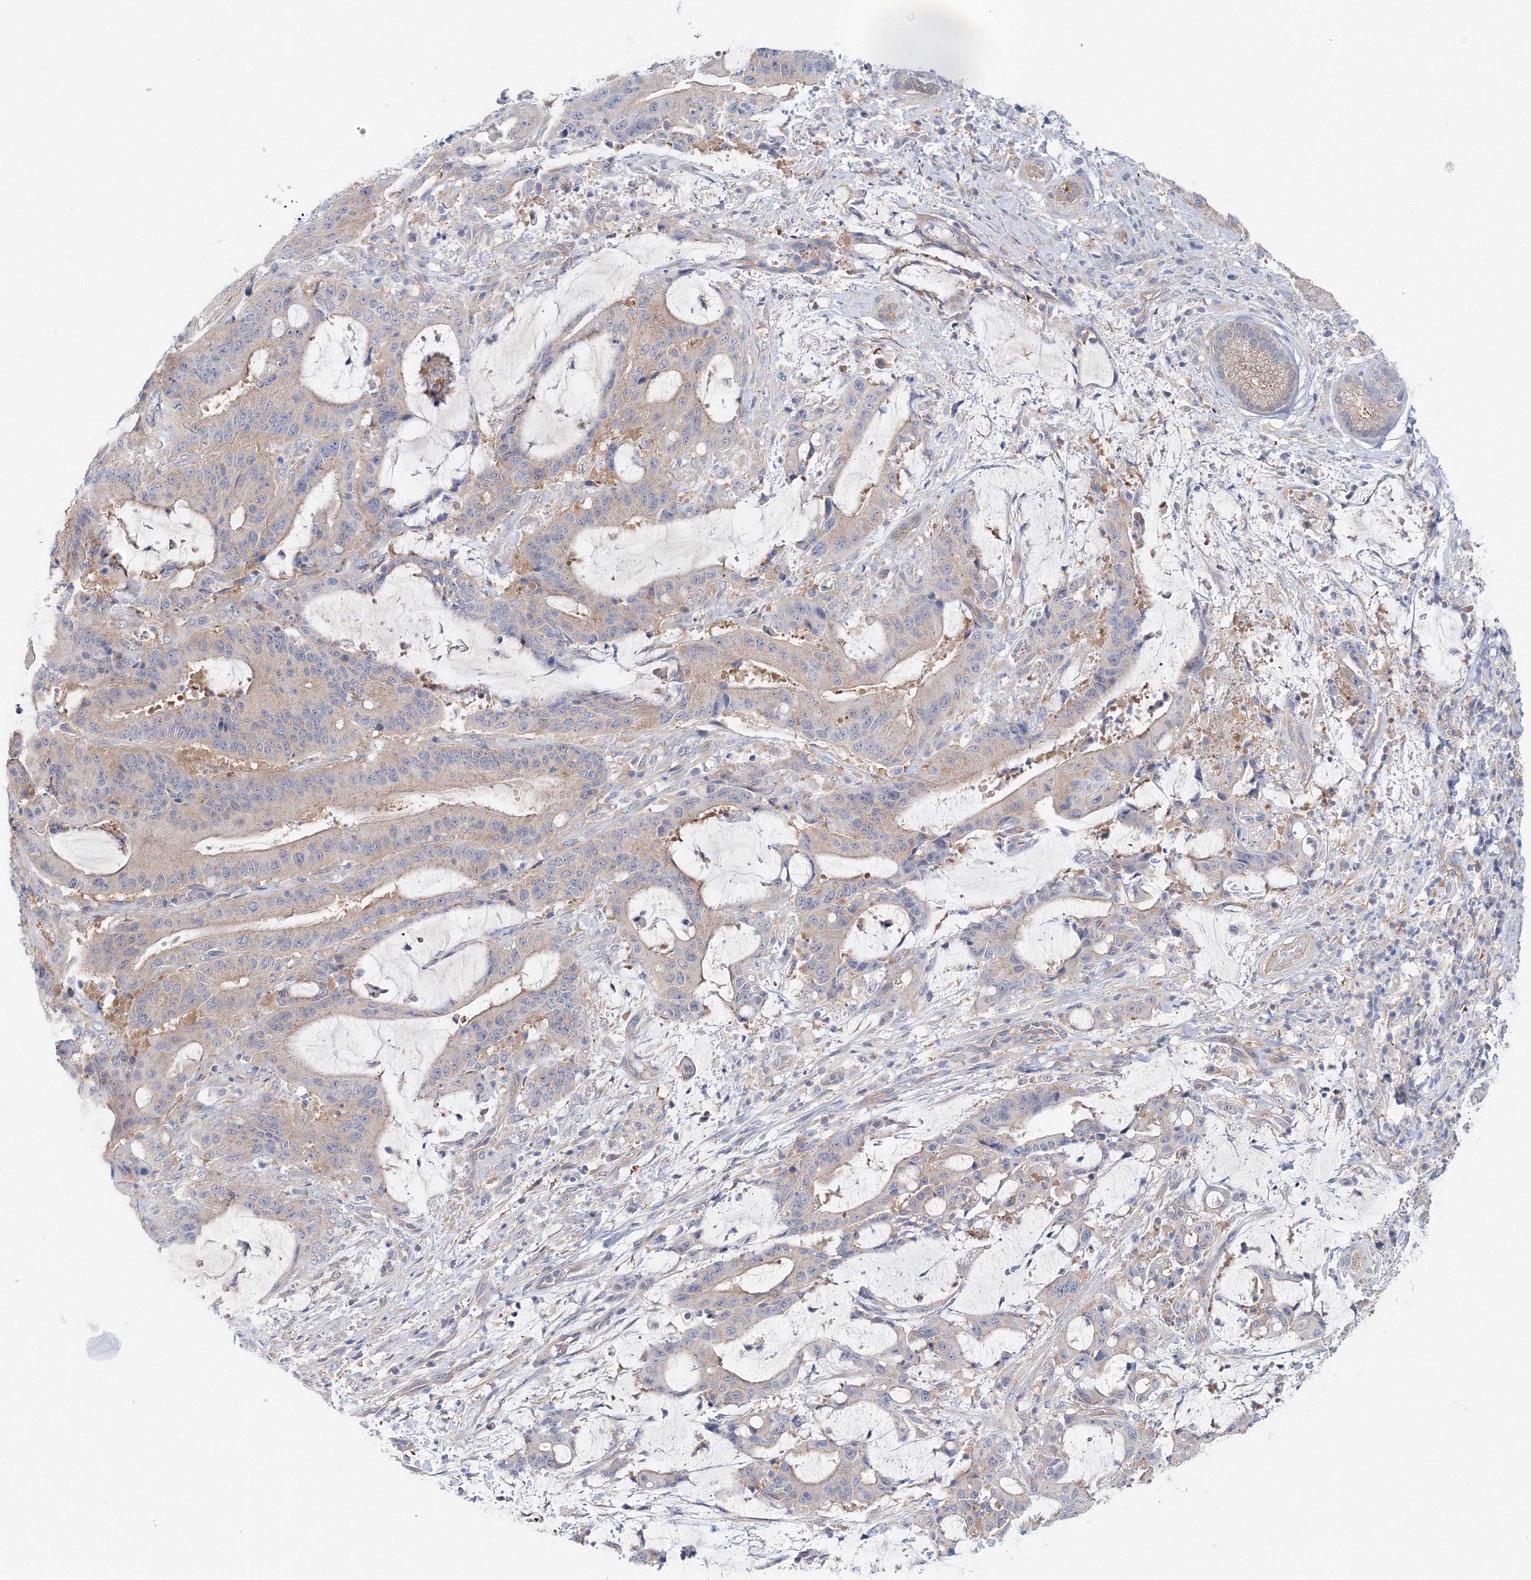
{"staining": {"intensity": "weak", "quantity": "<25%", "location": "cytoplasmic/membranous"}, "tissue": "liver cancer", "cell_type": "Tumor cells", "image_type": "cancer", "snomed": [{"axis": "morphology", "description": "Normal tissue, NOS"}, {"axis": "morphology", "description": "Cholangiocarcinoma"}, {"axis": "topography", "description": "Liver"}, {"axis": "topography", "description": "Peripheral nerve tissue"}], "caption": "Liver cholangiocarcinoma was stained to show a protein in brown. There is no significant expression in tumor cells.", "gene": "TPRKB", "patient": {"sex": "female", "age": 73}}